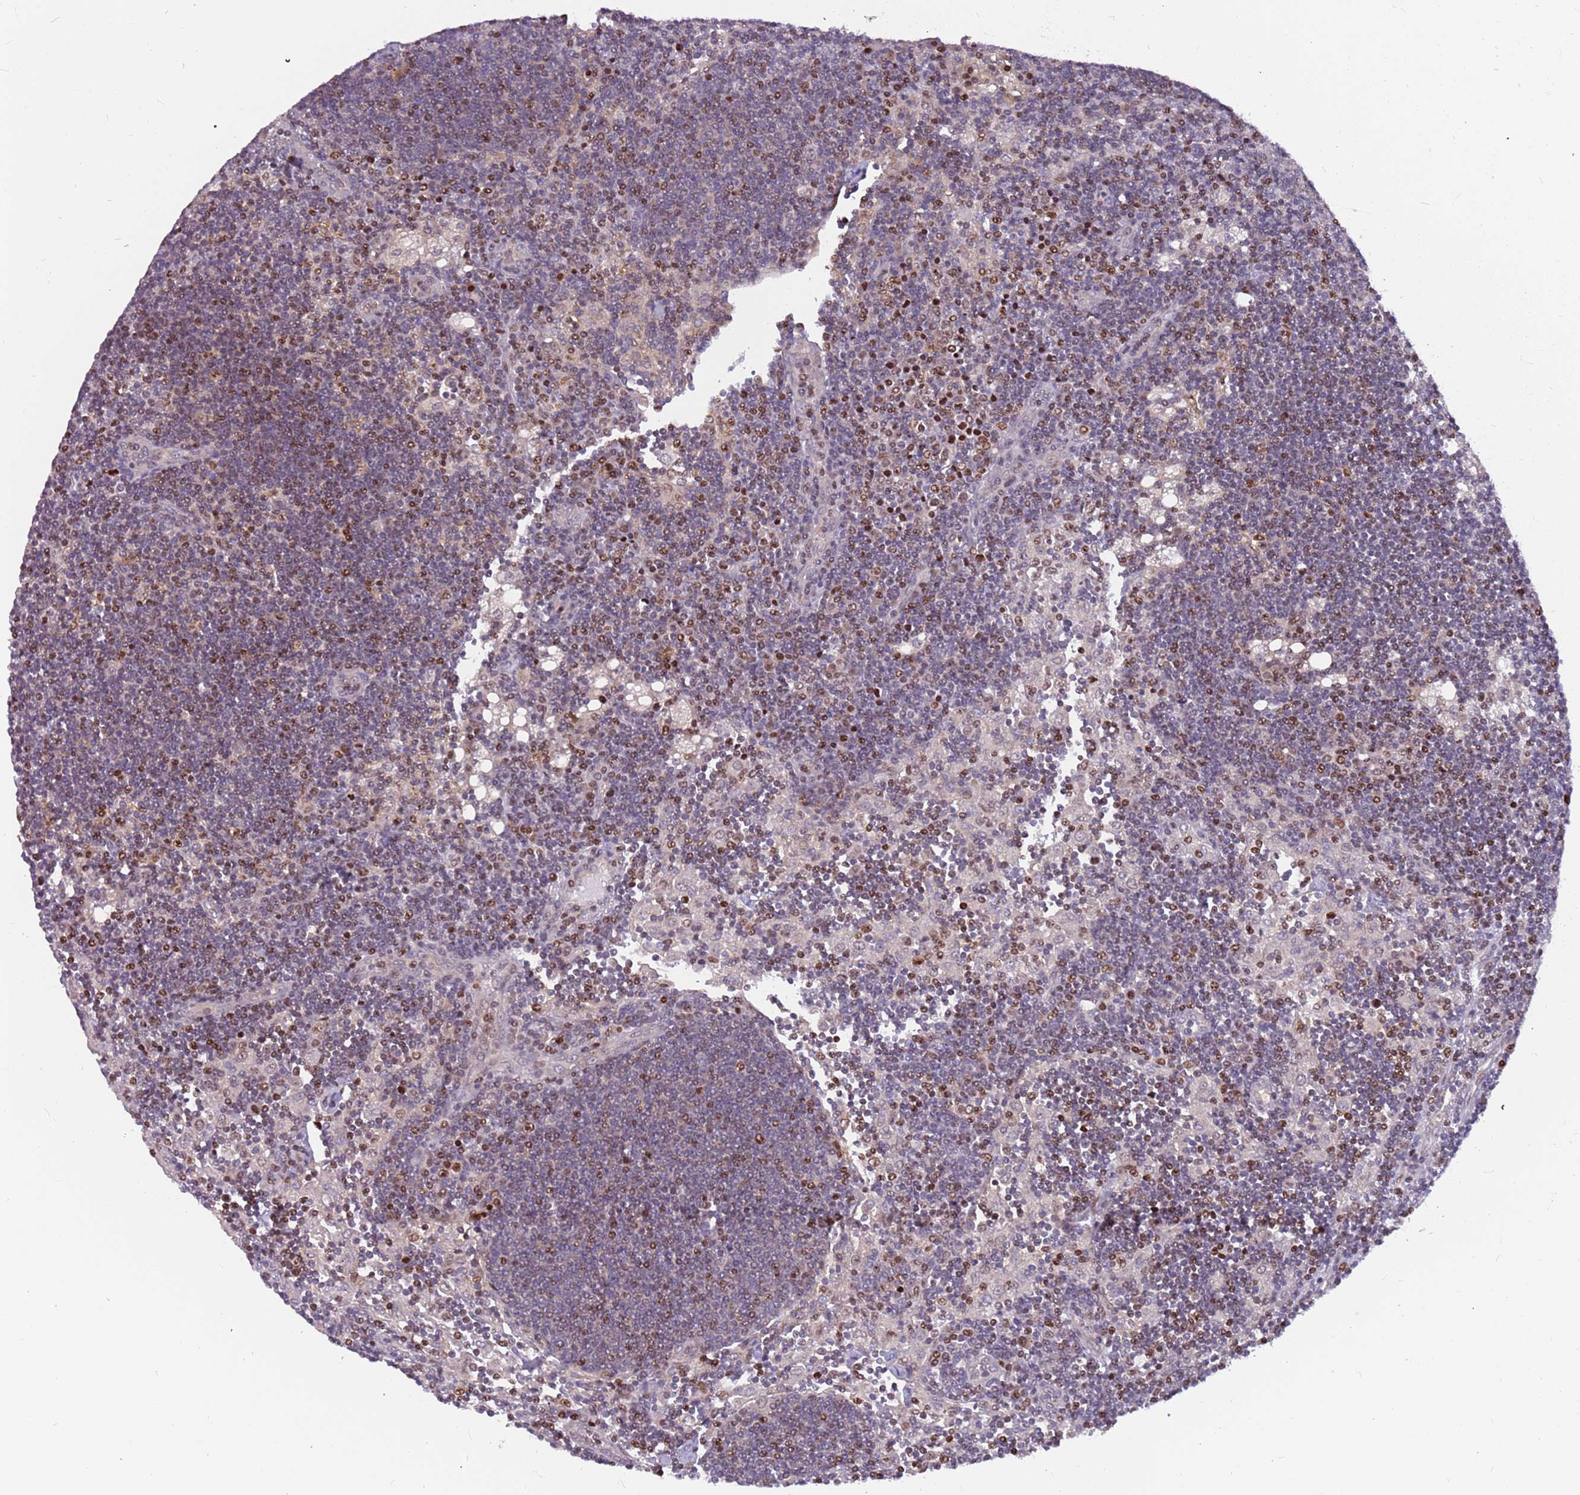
{"staining": {"intensity": "weak", "quantity": "<25%", "location": "cytoplasmic/membranous"}, "tissue": "lymph node", "cell_type": "Germinal center cells", "image_type": "normal", "snomed": [{"axis": "morphology", "description": "Normal tissue, NOS"}, {"axis": "topography", "description": "Lymph node"}], "caption": "IHC image of unremarkable lymph node stained for a protein (brown), which shows no staining in germinal center cells. The staining was performed using DAB (3,3'-diaminobenzidine) to visualize the protein expression in brown, while the nuclei were stained in blue with hematoxylin (Magnification: 20x).", "gene": "ARHGEF35", "patient": {"sex": "male", "age": 24}}